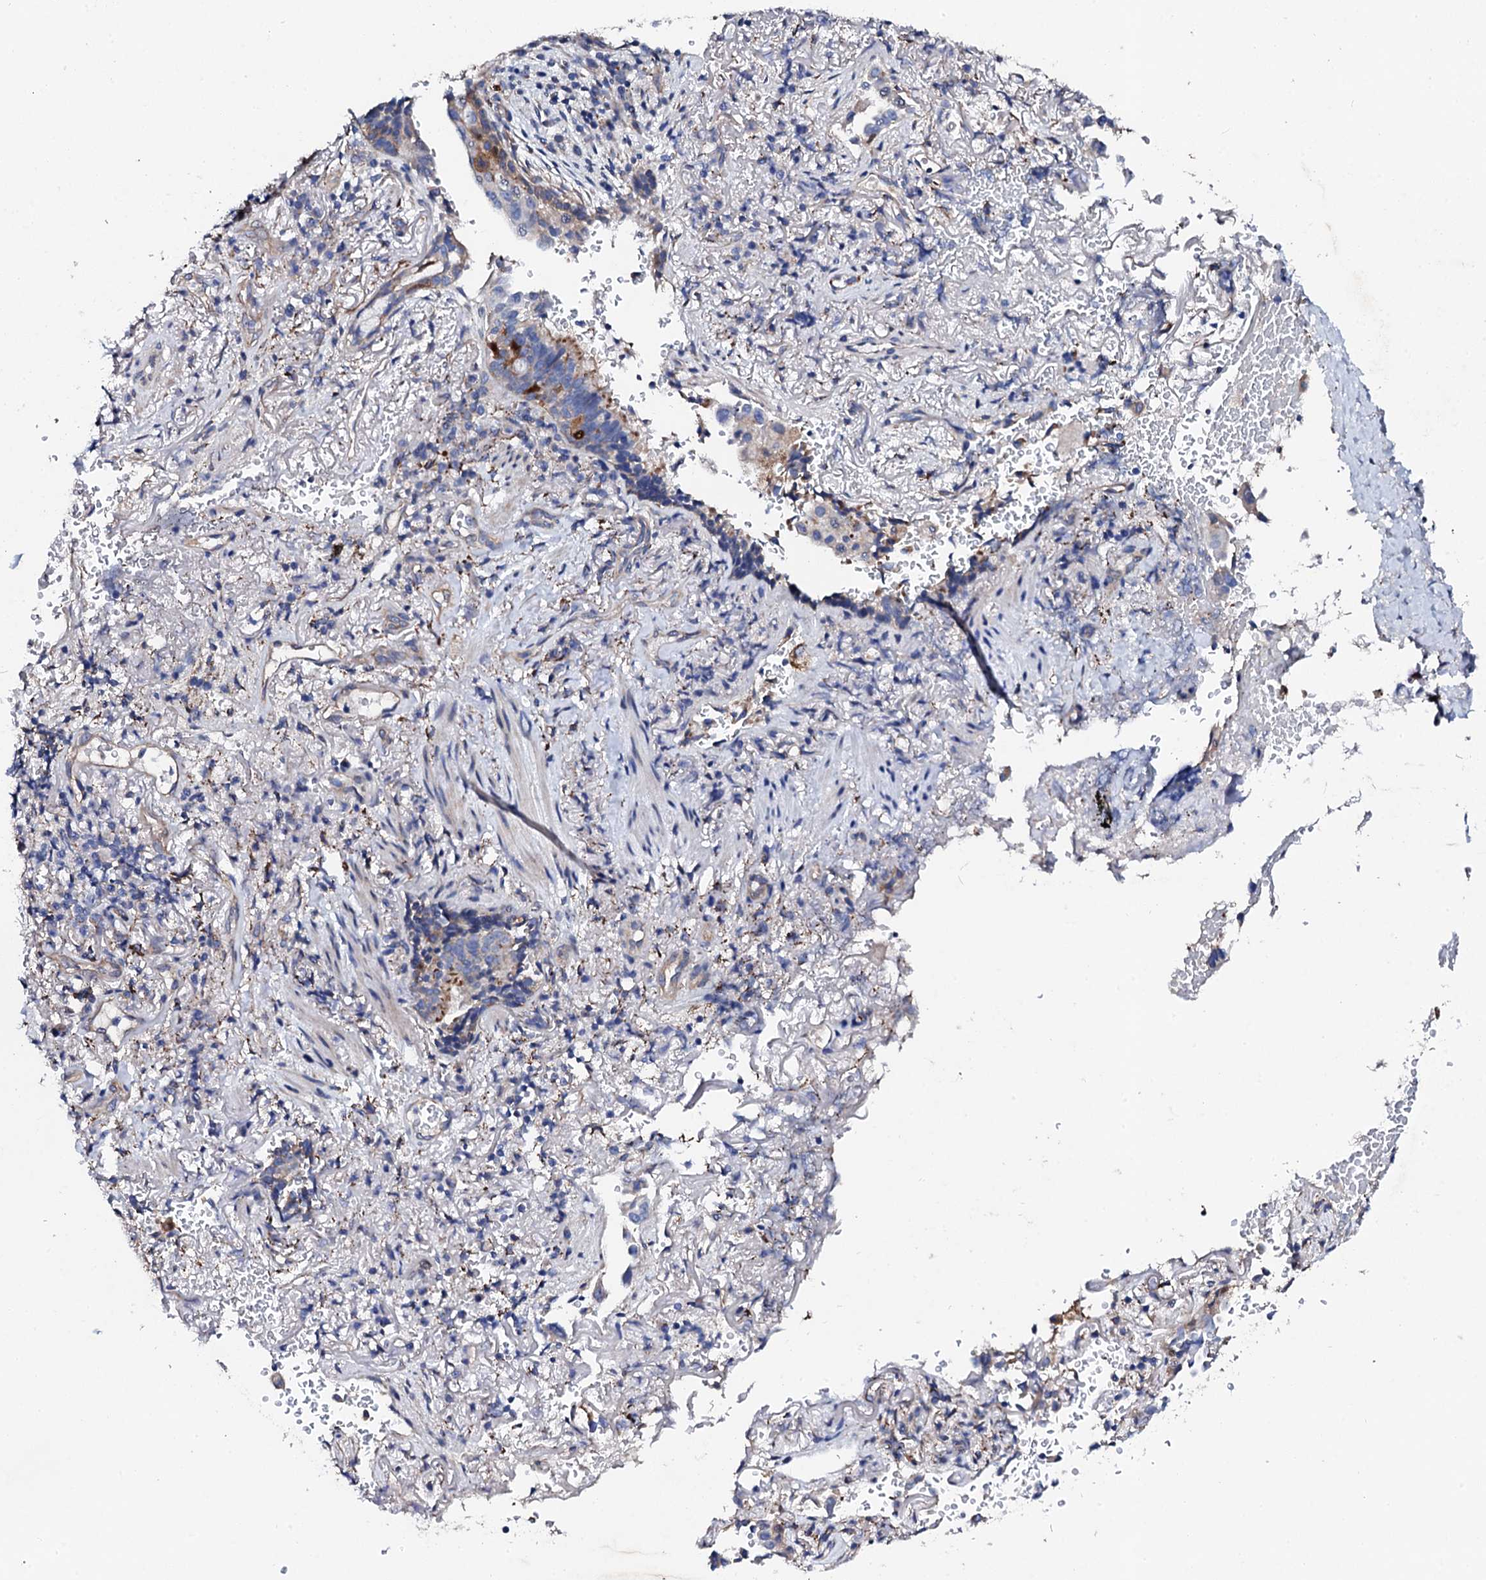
{"staining": {"intensity": "negative", "quantity": "none", "location": "none"}, "tissue": "lung cancer", "cell_type": "Tumor cells", "image_type": "cancer", "snomed": [{"axis": "morphology", "description": "Adenocarcinoma, NOS"}, {"axis": "topography", "description": "Lung"}], "caption": "Protein analysis of lung cancer exhibits no significant staining in tumor cells.", "gene": "KLHL32", "patient": {"sex": "female", "age": 69}}